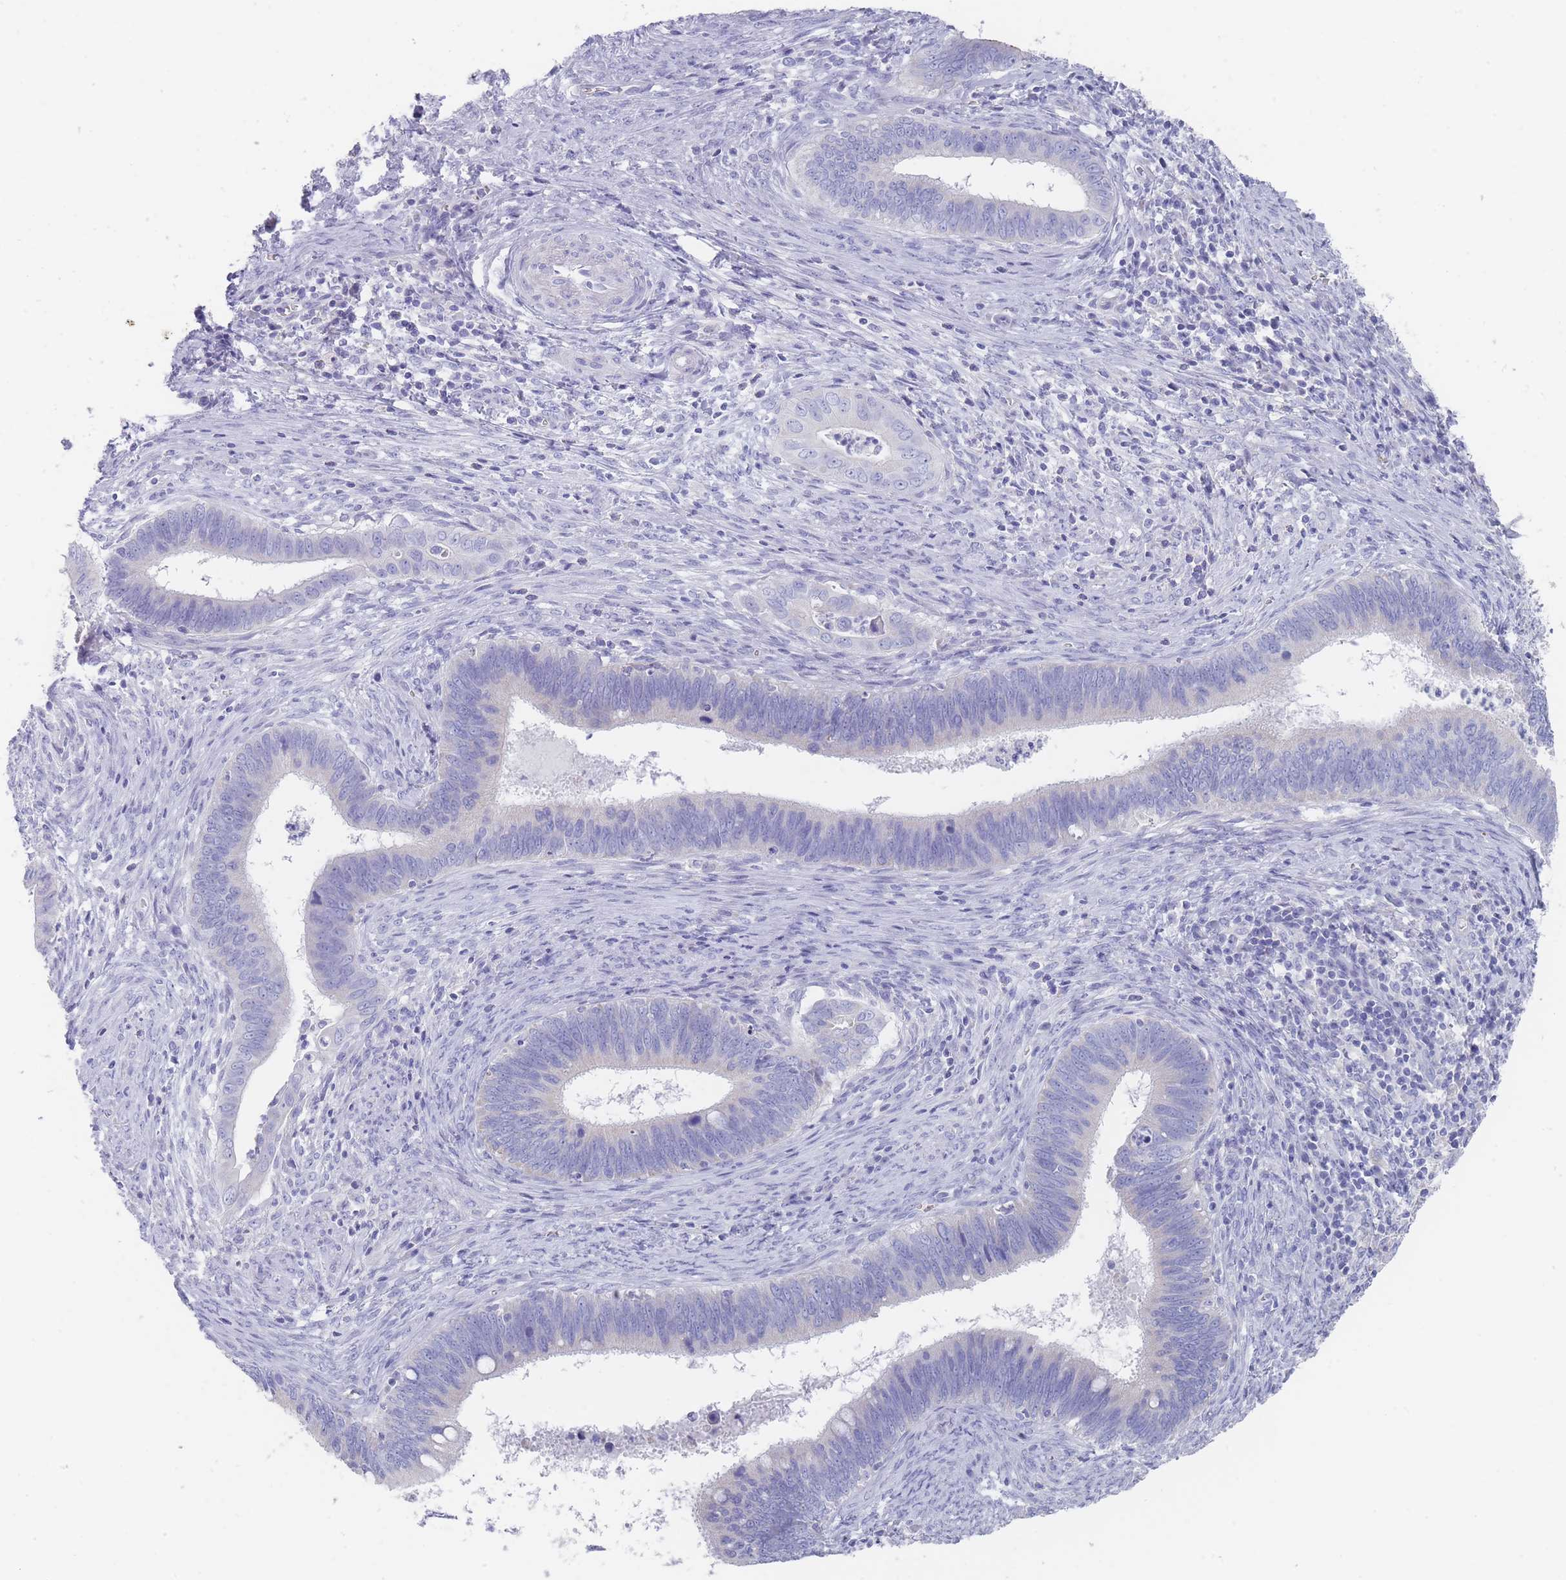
{"staining": {"intensity": "negative", "quantity": "none", "location": "none"}, "tissue": "cervical cancer", "cell_type": "Tumor cells", "image_type": "cancer", "snomed": [{"axis": "morphology", "description": "Adenocarcinoma, NOS"}, {"axis": "topography", "description": "Cervix"}], "caption": "IHC photomicrograph of neoplastic tissue: human cervical adenocarcinoma stained with DAB (3,3'-diaminobenzidine) demonstrates no significant protein staining in tumor cells. (DAB IHC with hematoxylin counter stain).", "gene": "SCCPDH", "patient": {"sex": "female", "age": 42}}